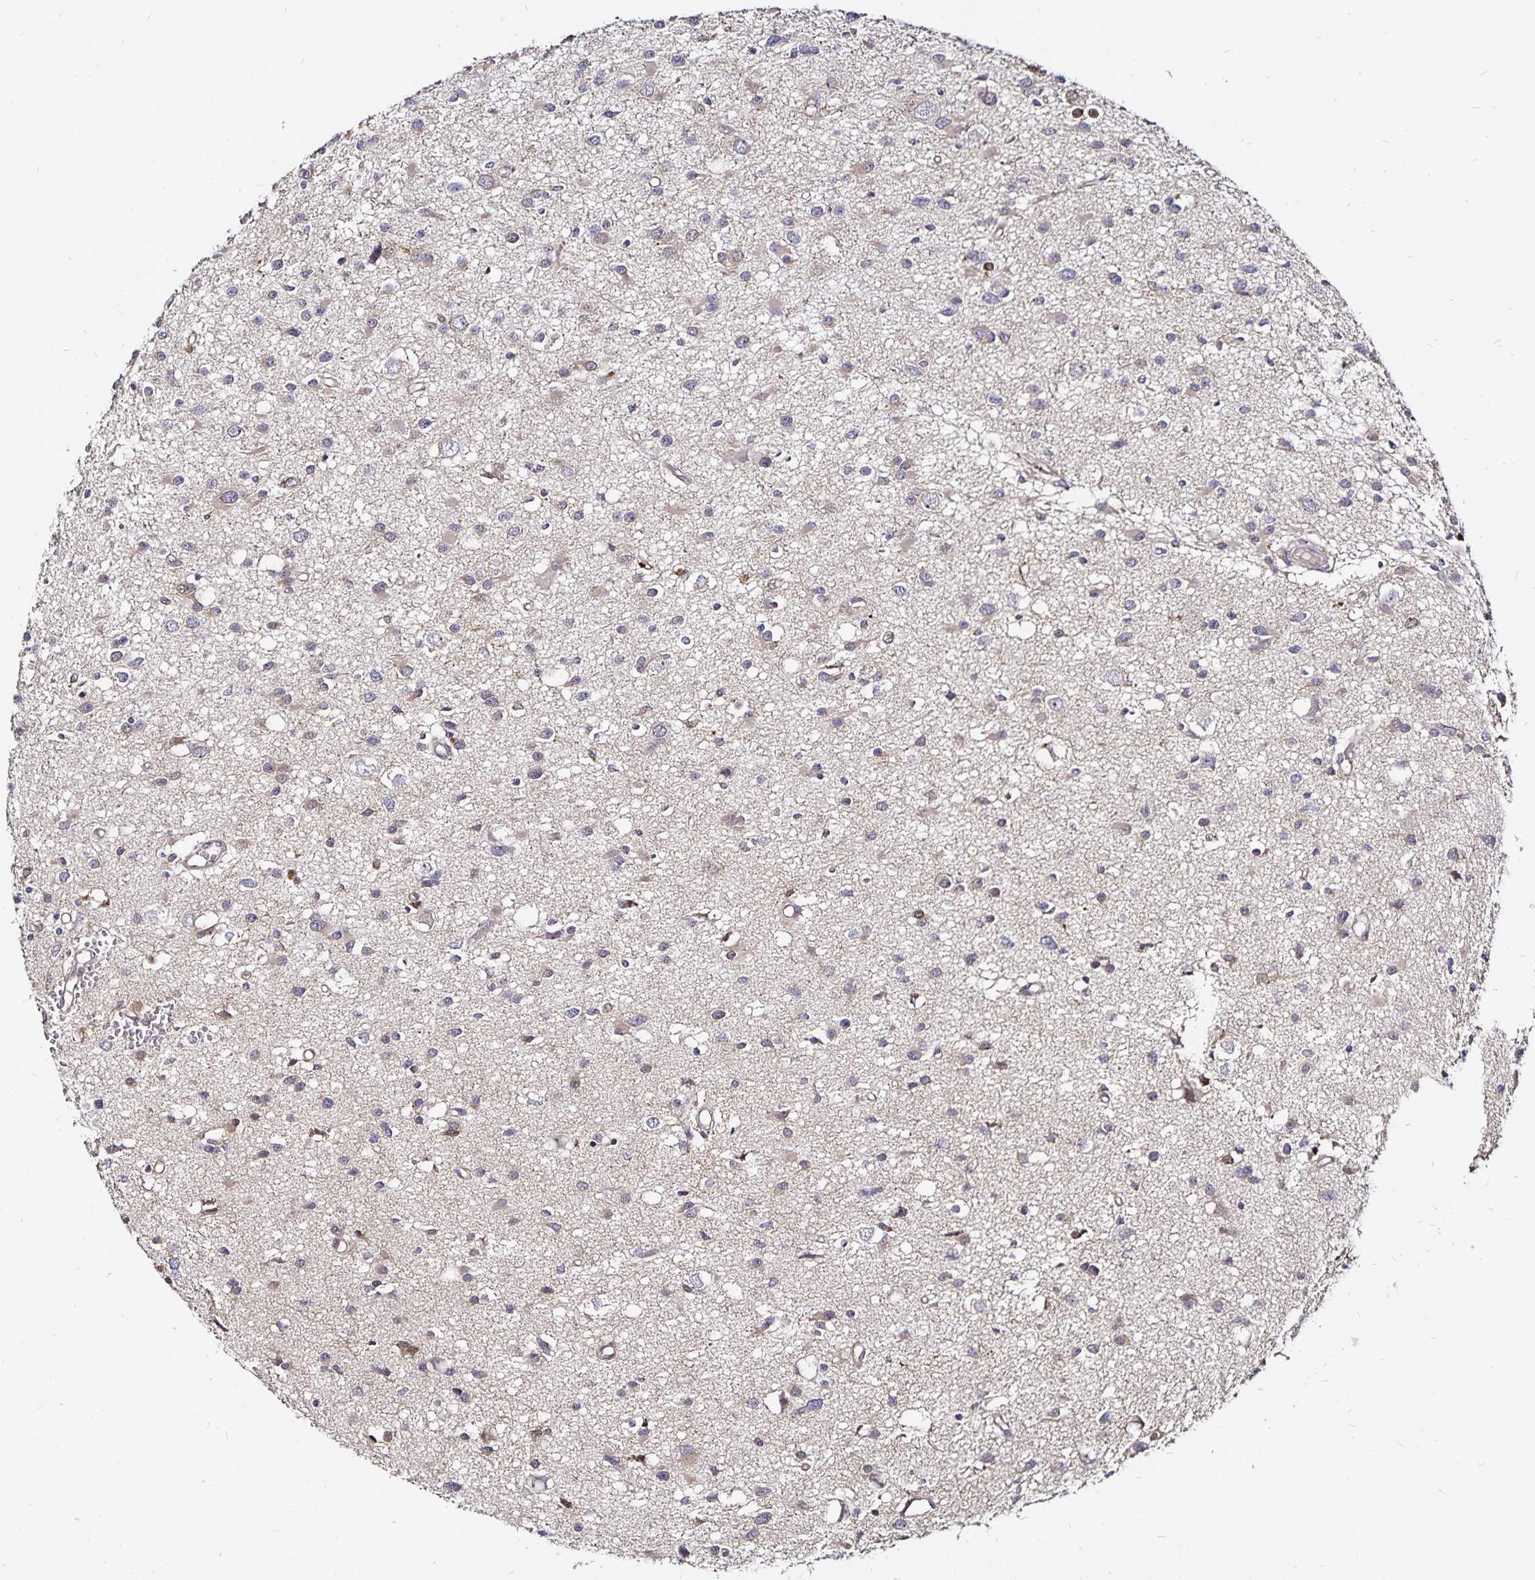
{"staining": {"intensity": "weak", "quantity": "<25%", "location": "cytoplasmic/membranous"}, "tissue": "glioma", "cell_type": "Tumor cells", "image_type": "cancer", "snomed": [{"axis": "morphology", "description": "Glioma, malignant, High grade"}, {"axis": "topography", "description": "Brain"}], "caption": "Tumor cells are negative for brown protein staining in glioma.", "gene": "CYP27A1", "patient": {"sex": "male", "age": 54}}